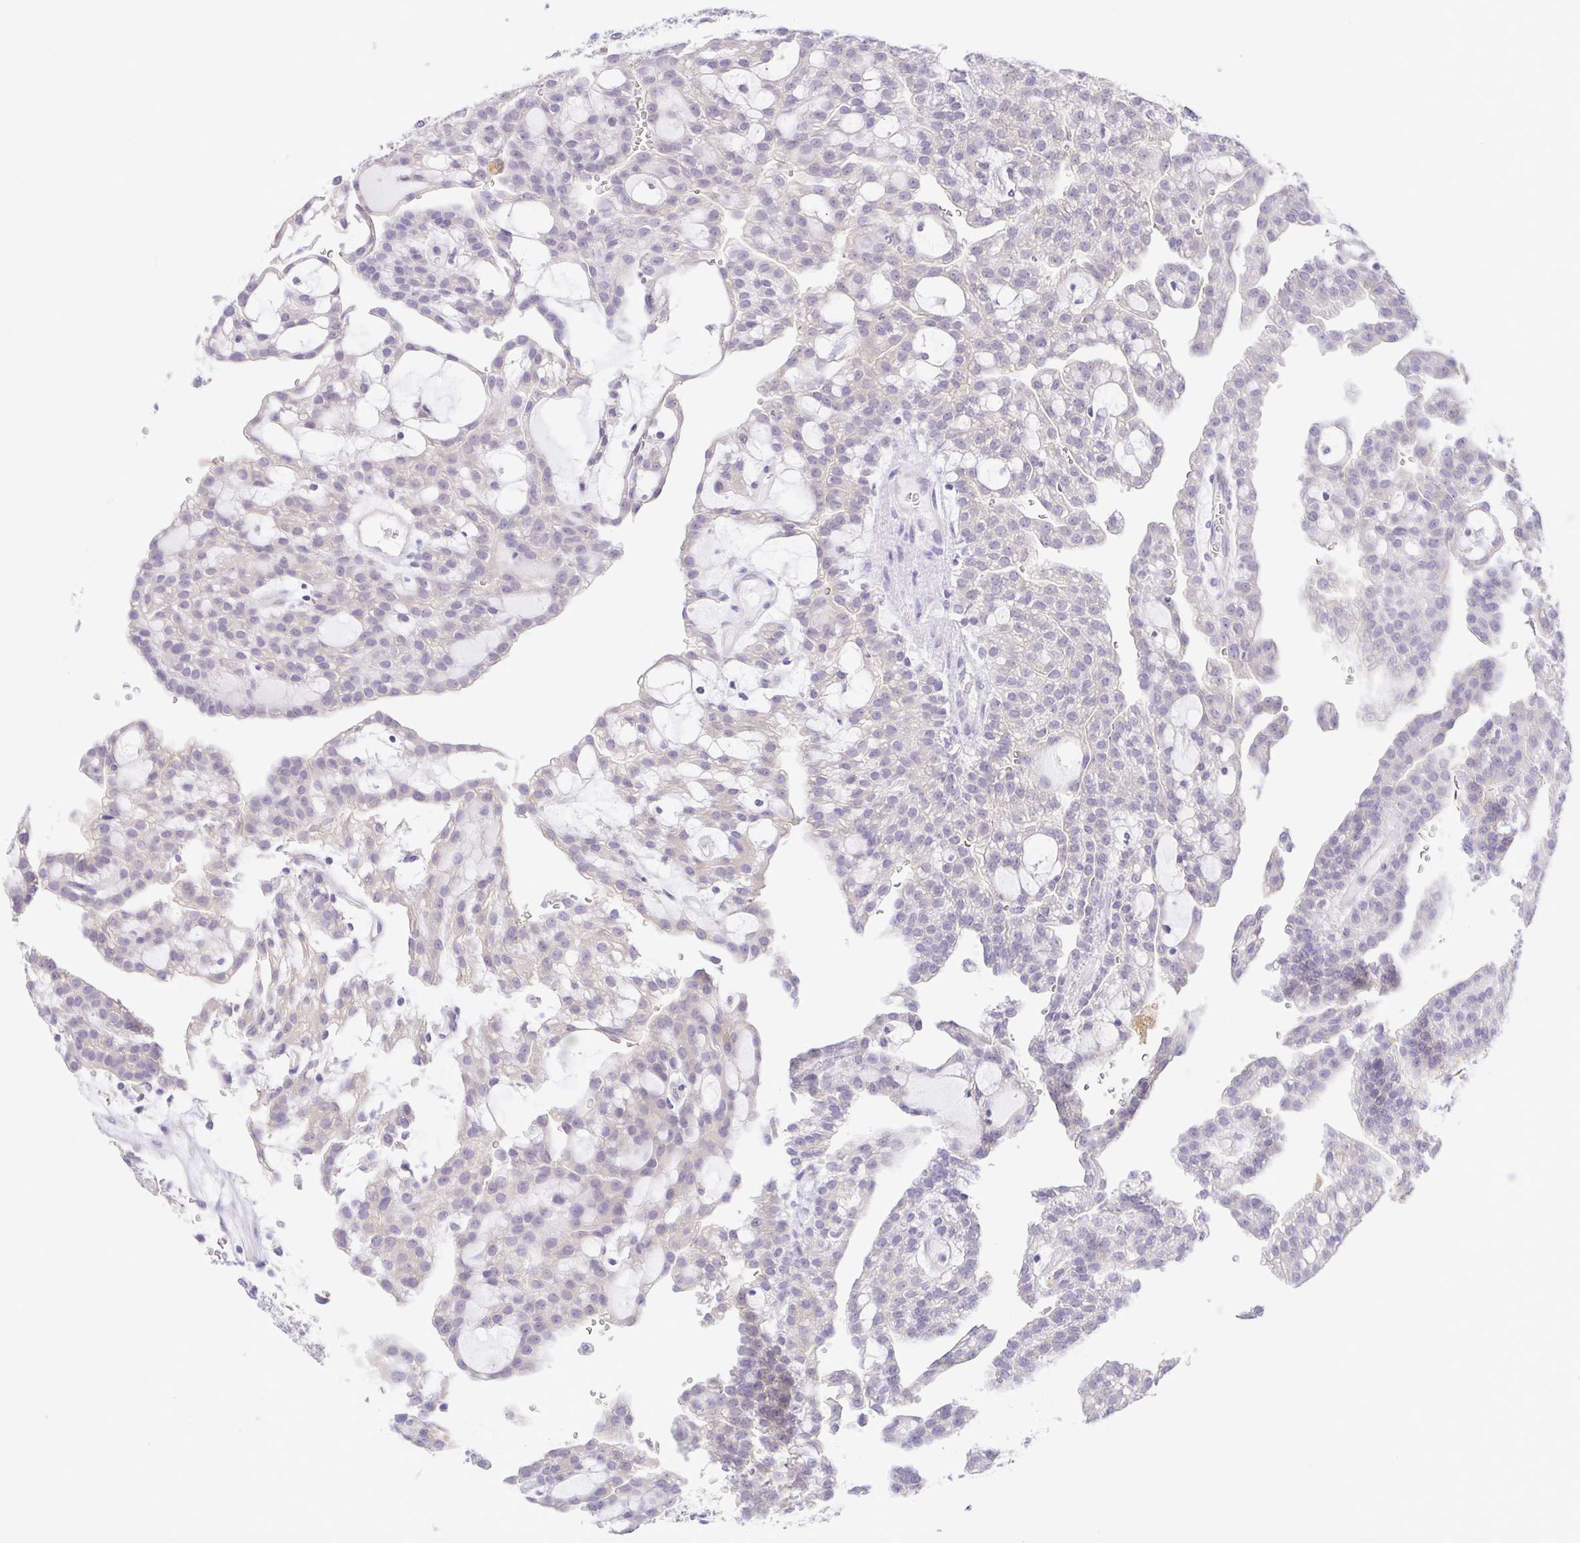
{"staining": {"intensity": "weak", "quantity": "<25%", "location": "cytoplasmic/membranous"}, "tissue": "renal cancer", "cell_type": "Tumor cells", "image_type": "cancer", "snomed": [{"axis": "morphology", "description": "Adenocarcinoma, NOS"}, {"axis": "topography", "description": "Kidney"}], "caption": "High magnification brightfield microscopy of renal cancer stained with DAB (brown) and counterstained with hematoxylin (blue): tumor cells show no significant positivity.", "gene": "KRTDAP", "patient": {"sex": "male", "age": 63}}